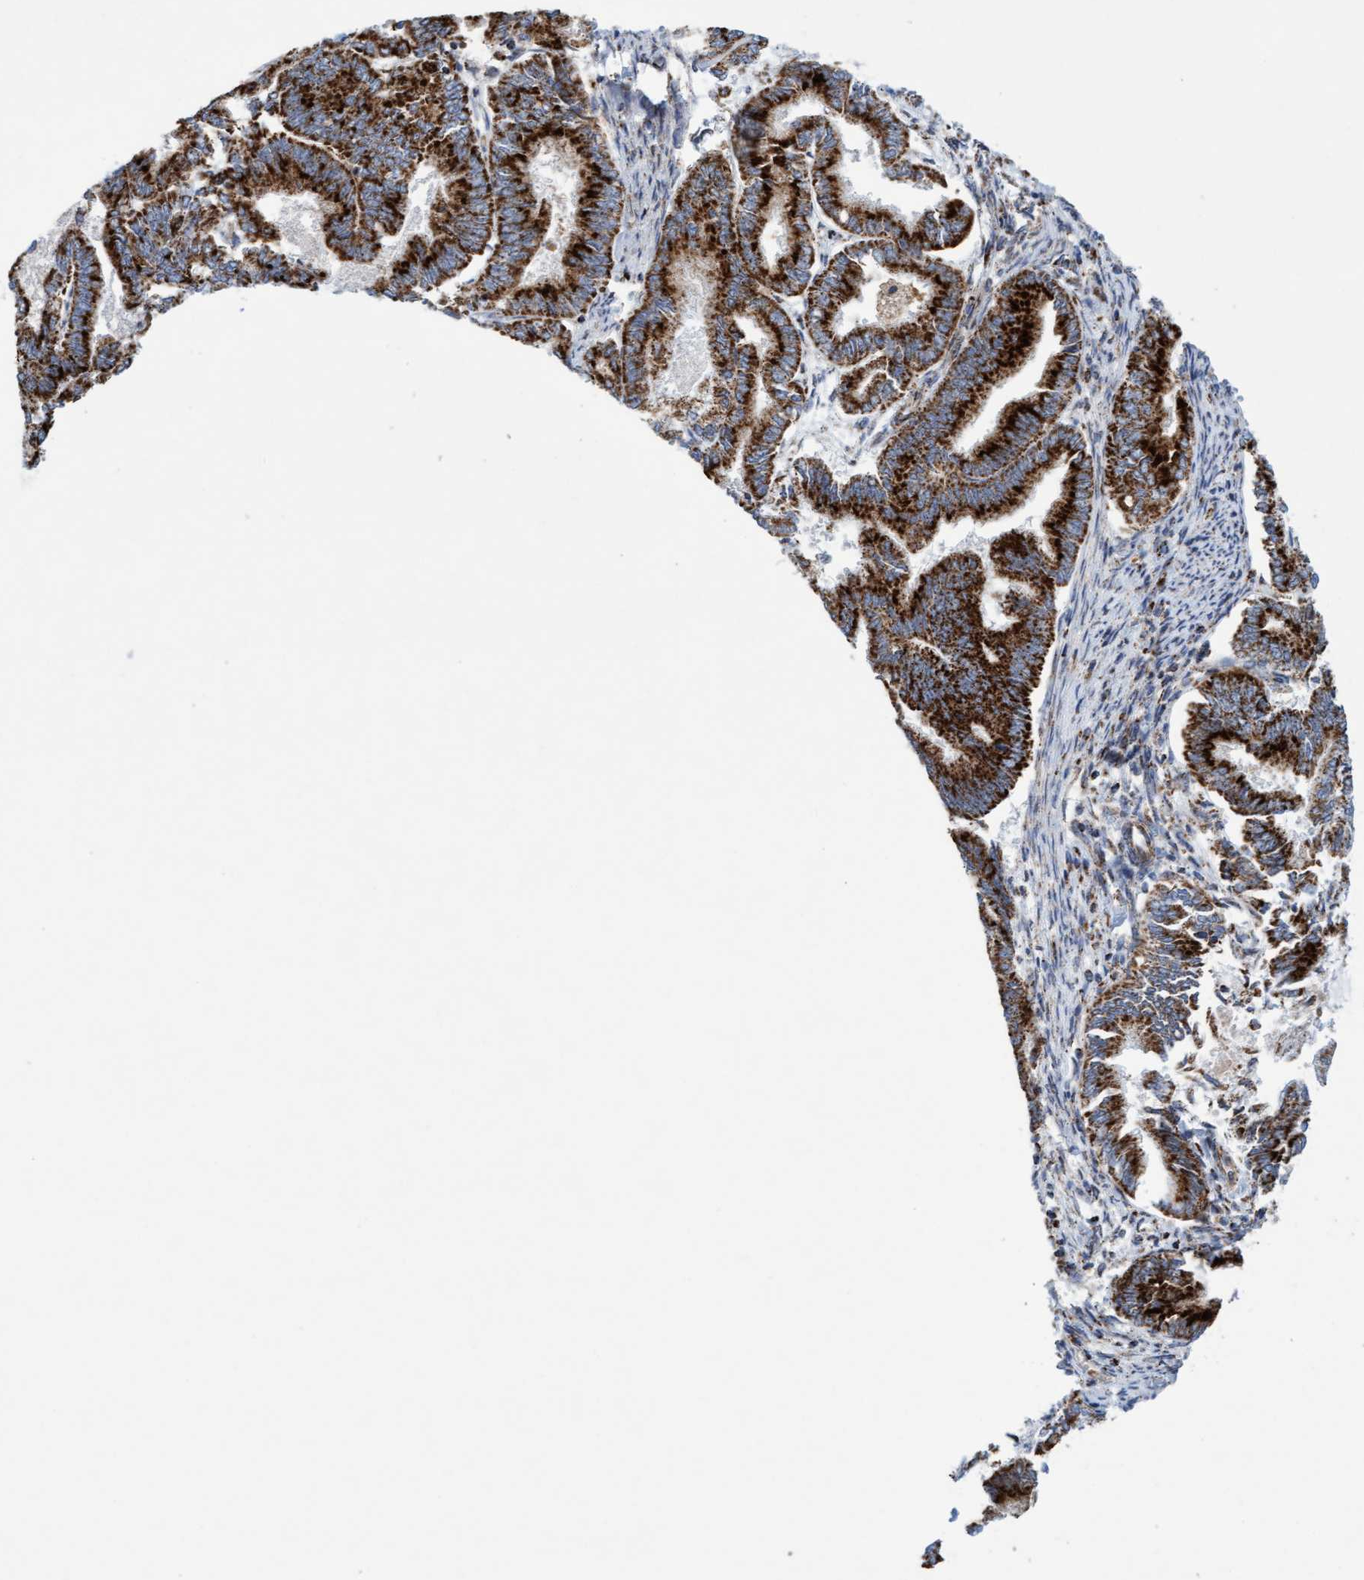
{"staining": {"intensity": "strong", "quantity": ">75%", "location": "cytoplasmic/membranous"}, "tissue": "endometrial cancer", "cell_type": "Tumor cells", "image_type": "cancer", "snomed": [{"axis": "morphology", "description": "Adenocarcinoma, NOS"}, {"axis": "topography", "description": "Endometrium"}], "caption": "The image shows immunohistochemical staining of endometrial adenocarcinoma. There is strong cytoplasmic/membranous positivity is appreciated in approximately >75% of tumor cells. (DAB IHC with brightfield microscopy, high magnification).", "gene": "GGTA1", "patient": {"sex": "female", "age": 86}}